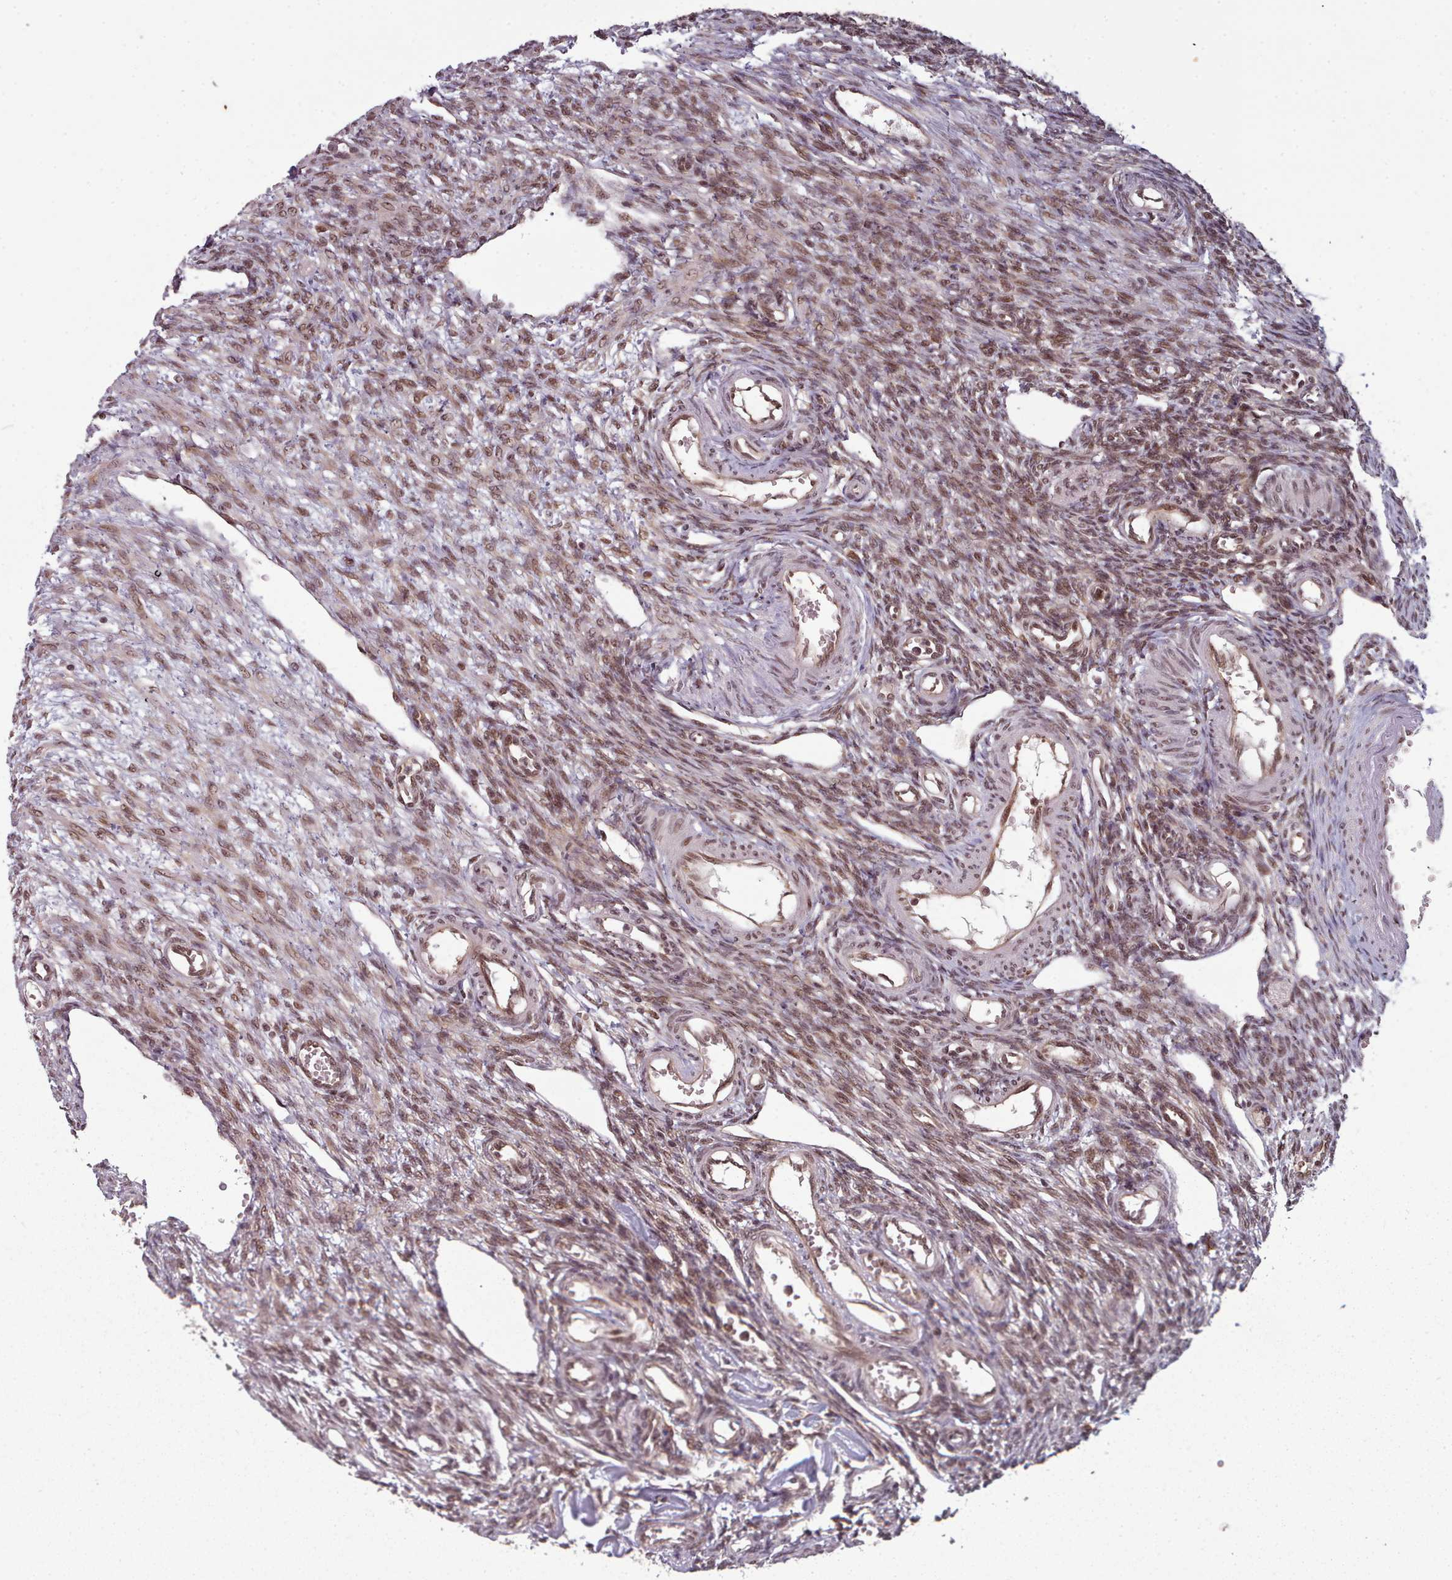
{"staining": {"intensity": "moderate", "quantity": ">75%", "location": "cytoplasmic/membranous"}, "tissue": "ovary", "cell_type": "Follicle cells", "image_type": "normal", "snomed": [{"axis": "morphology", "description": "Normal tissue, NOS"}, {"axis": "morphology", "description": "Cyst, NOS"}, {"axis": "topography", "description": "Ovary"}], "caption": "Protein expression analysis of normal ovary exhibits moderate cytoplasmic/membranous positivity in approximately >75% of follicle cells. The protein is stained brown, and the nuclei are stained in blue (DAB (3,3'-diaminobenzidine) IHC with brightfield microscopy, high magnification).", "gene": "DHX8", "patient": {"sex": "female", "age": 33}}